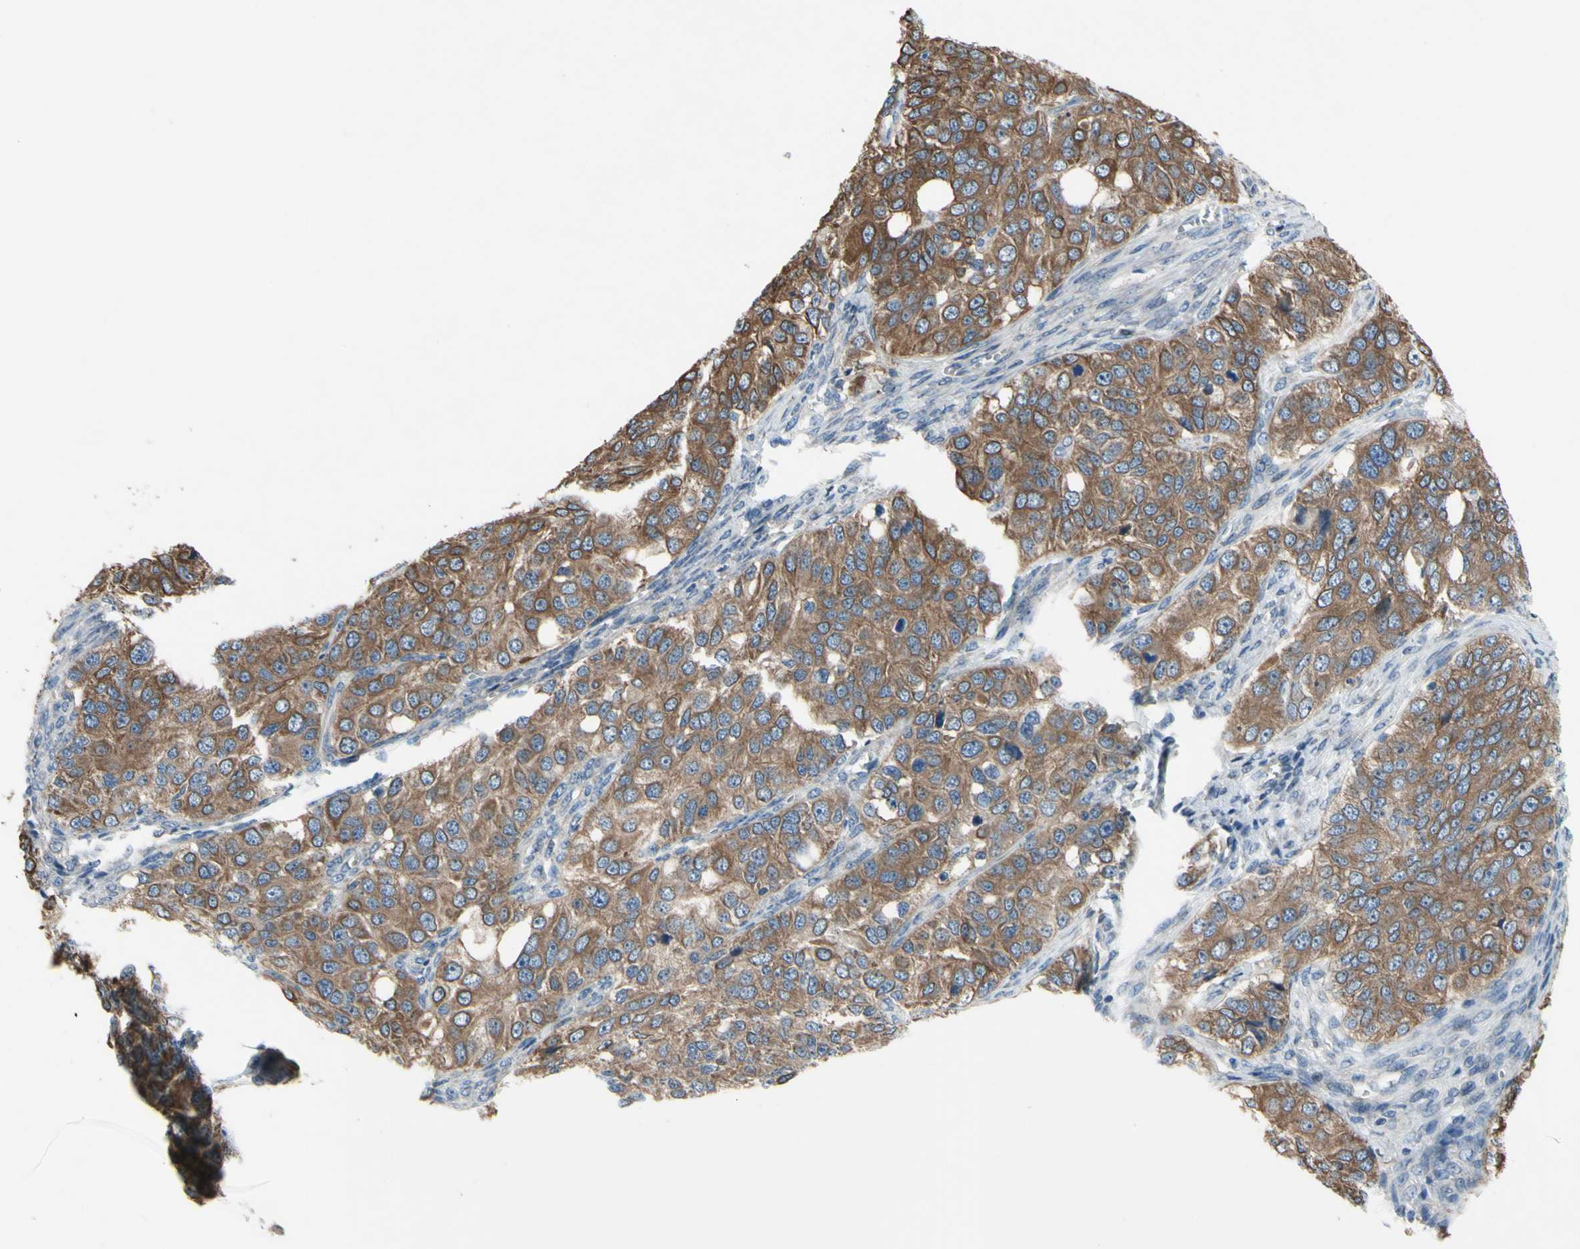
{"staining": {"intensity": "moderate", "quantity": ">75%", "location": "cytoplasmic/membranous"}, "tissue": "ovarian cancer", "cell_type": "Tumor cells", "image_type": "cancer", "snomed": [{"axis": "morphology", "description": "Carcinoma, endometroid"}, {"axis": "topography", "description": "Ovary"}], "caption": "Human endometroid carcinoma (ovarian) stained for a protein (brown) displays moderate cytoplasmic/membranous positive positivity in about >75% of tumor cells.", "gene": "GRAMD2B", "patient": {"sex": "female", "age": 51}}